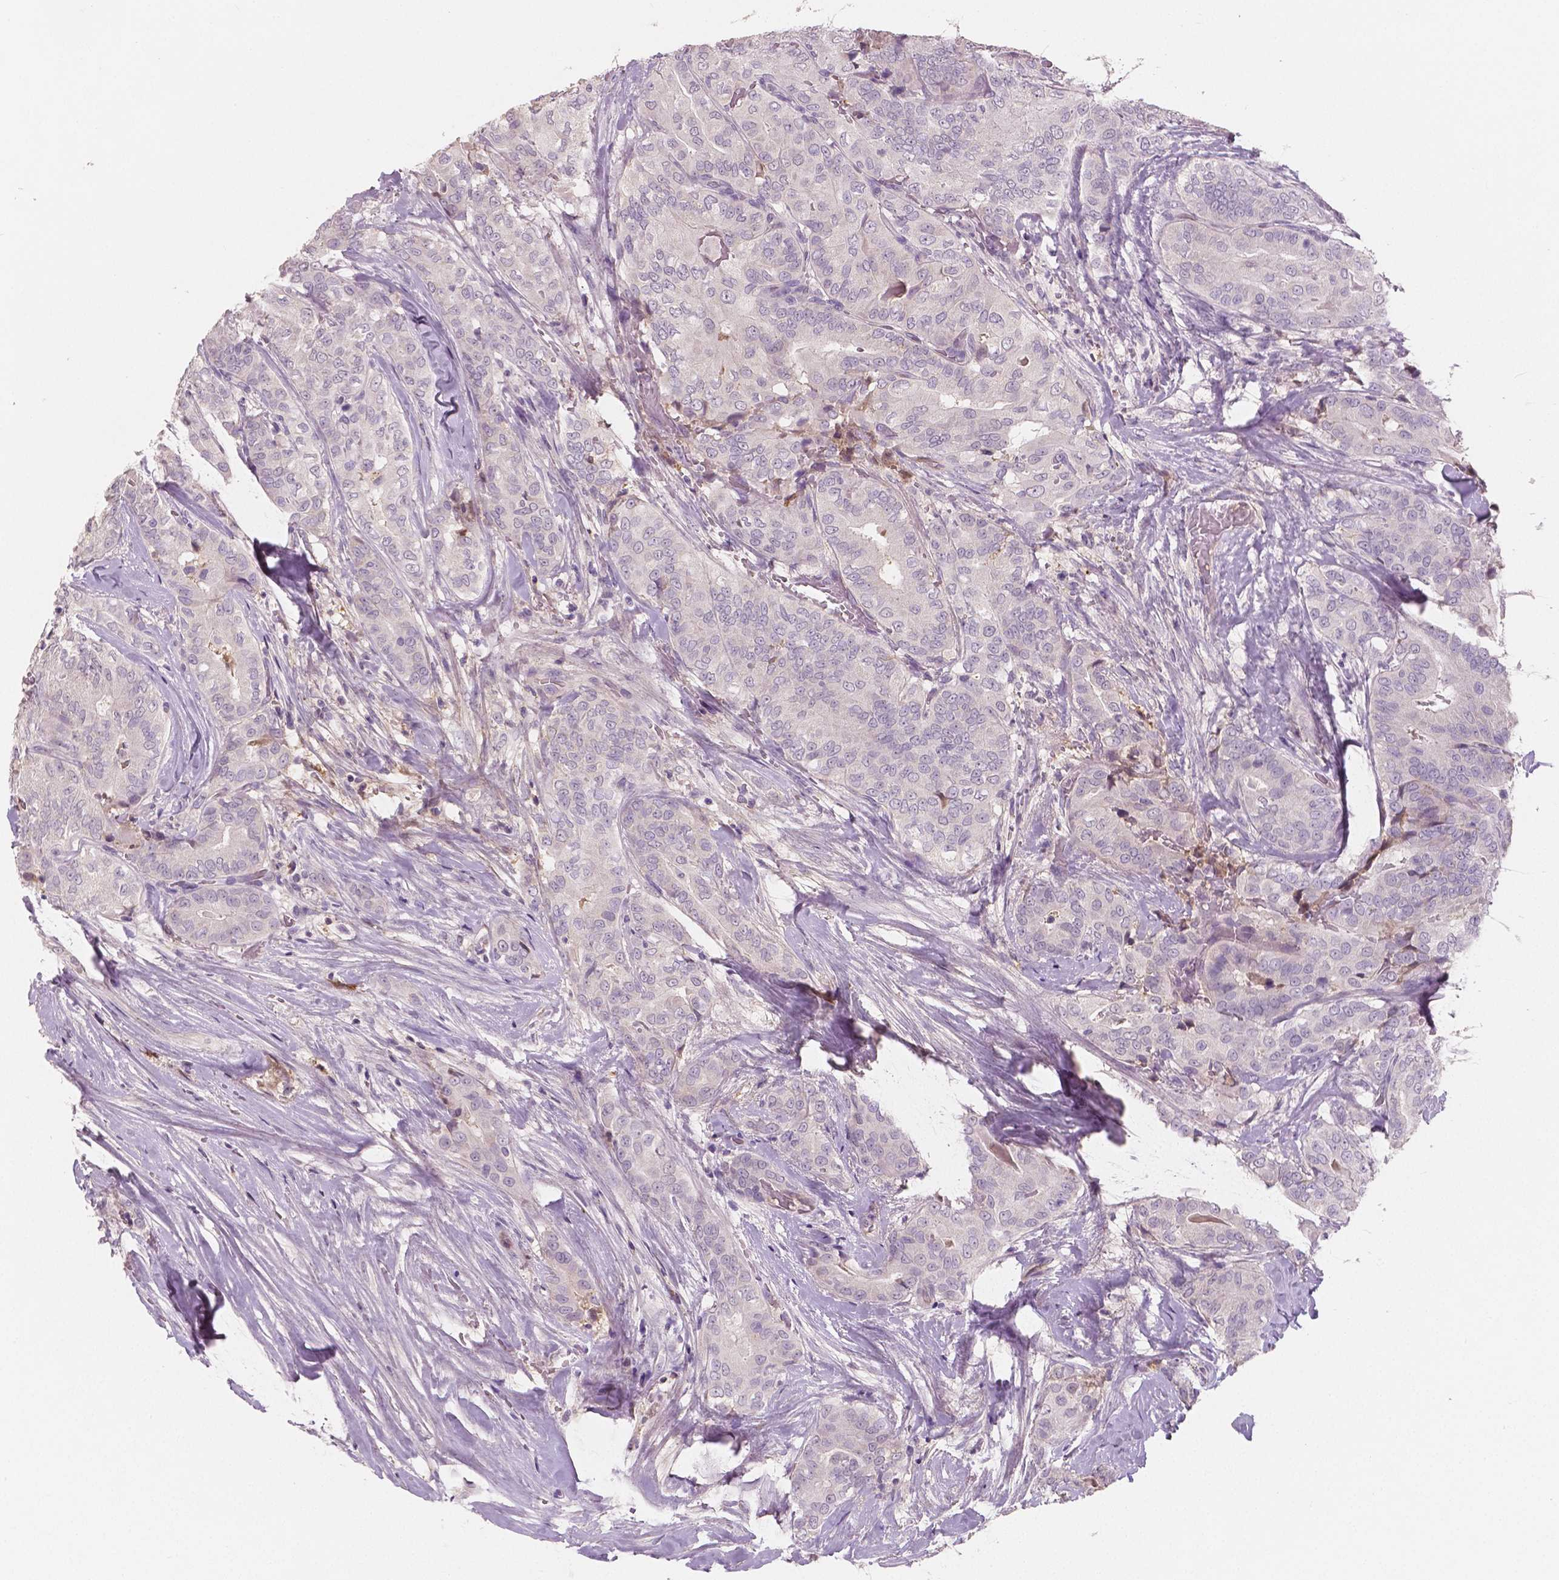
{"staining": {"intensity": "negative", "quantity": "none", "location": "none"}, "tissue": "thyroid cancer", "cell_type": "Tumor cells", "image_type": "cancer", "snomed": [{"axis": "morphology", "description": "Papillary adenocarcinoma, NOS"}, {"axis": "topography", "description": "Thyroid gland"}], "caption": "This is an immunohistochemistry (IHC) micrograph of human thyroid cancer (papillary adenocarcinoma). There is no staining in tumor cells.", "gene": "APOA4", "patient": {"sex": "male", "age": 61}}